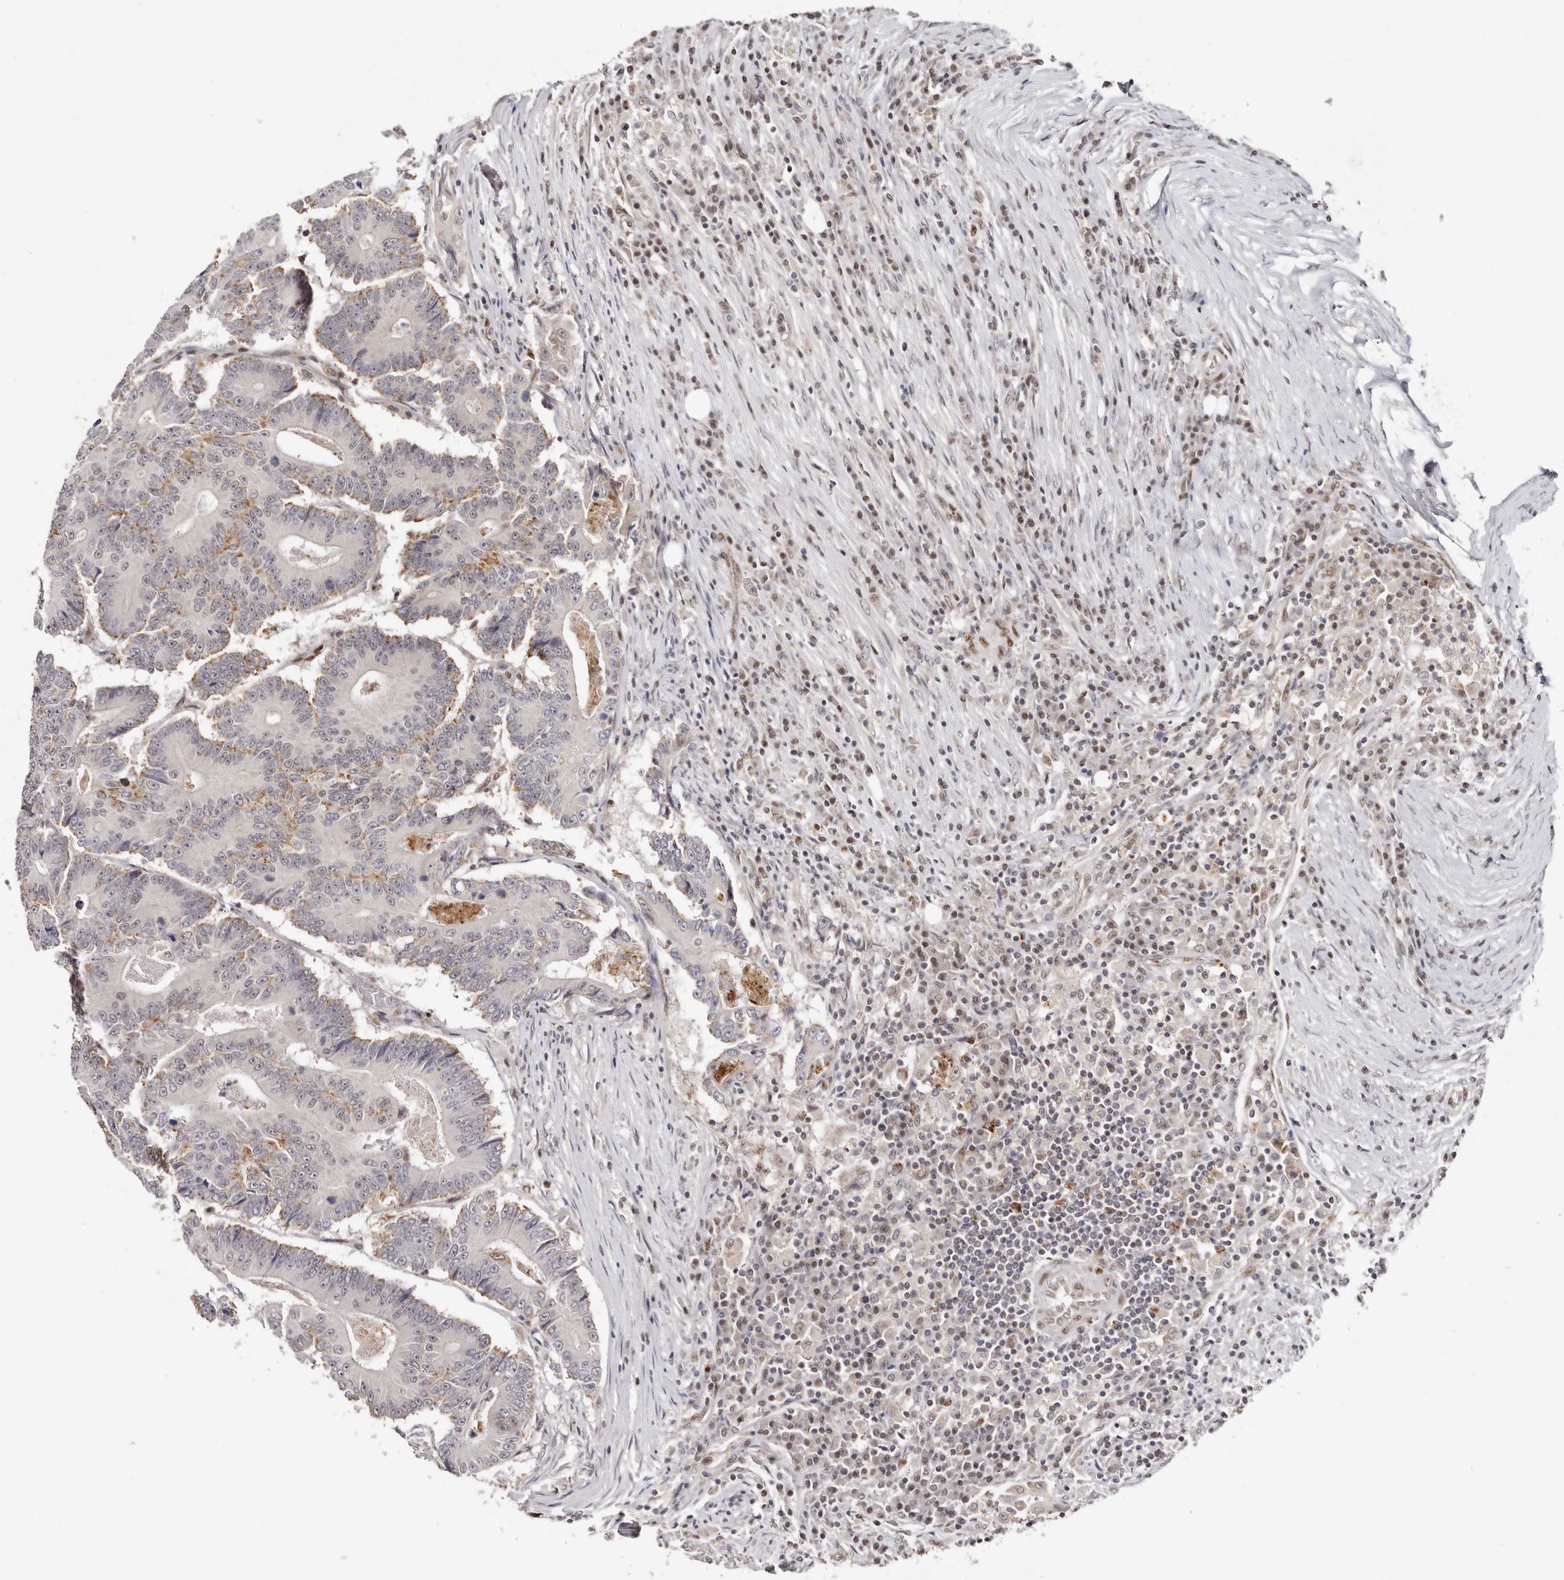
{"staining": {"intensity": "weak", "quantity": "<25%", "location": "cytoplasmic/membranous"}, "tissue": "colorectal cancer", "cell_type": "Tumor cells", "image_type": "cancer", "snomed": [{"axis": "morphology", "description": "Adenocarcinoma, NOS"}, {"axis": "topography", "description": "Colon"}], "caption": "Tumor cells show no significant expression in adenocarcinoma (colorectal).", "gene": "SMAD7", "patient": {"sex": "male", "age": 83}}